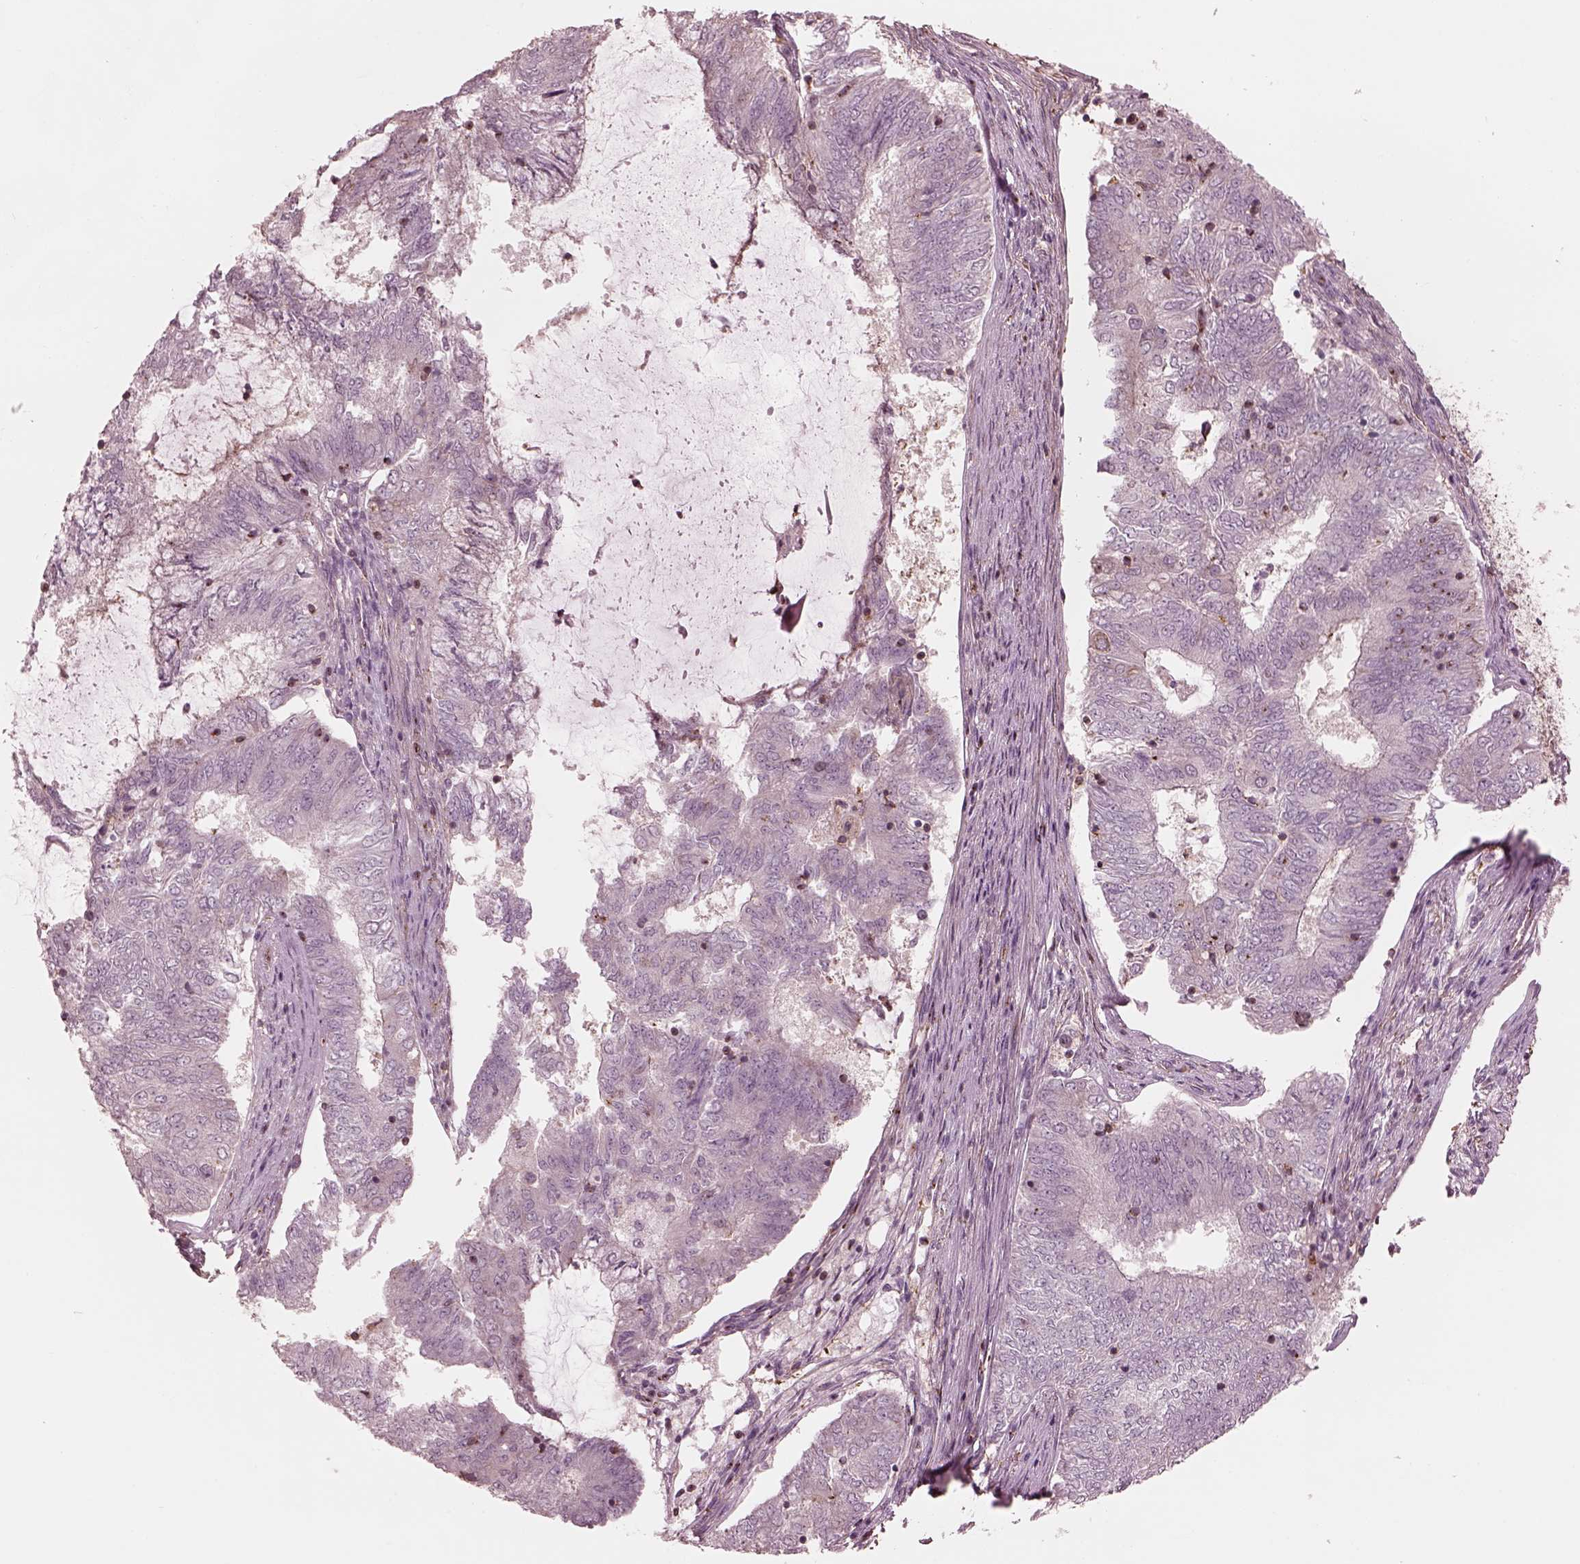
{"staining": {"intensity": "negative", "quantity": "none", "location": "none"}, "tissue": "endometrial cancer", "cell_type": "Tumor cells", "image_type": "cancer", "snomed": [{"axis": "morphology", "description": "Adenocarcinoma, NOS"}, {"axis": "topography", "description": "Endometrium"}], "caption": "The IHC histopathology image has no significant expression in tumor cells of adenocarcinoma (endometrial) tissue.", "gene": "STK33", "patient": {"sex": "female", "age": 62}}